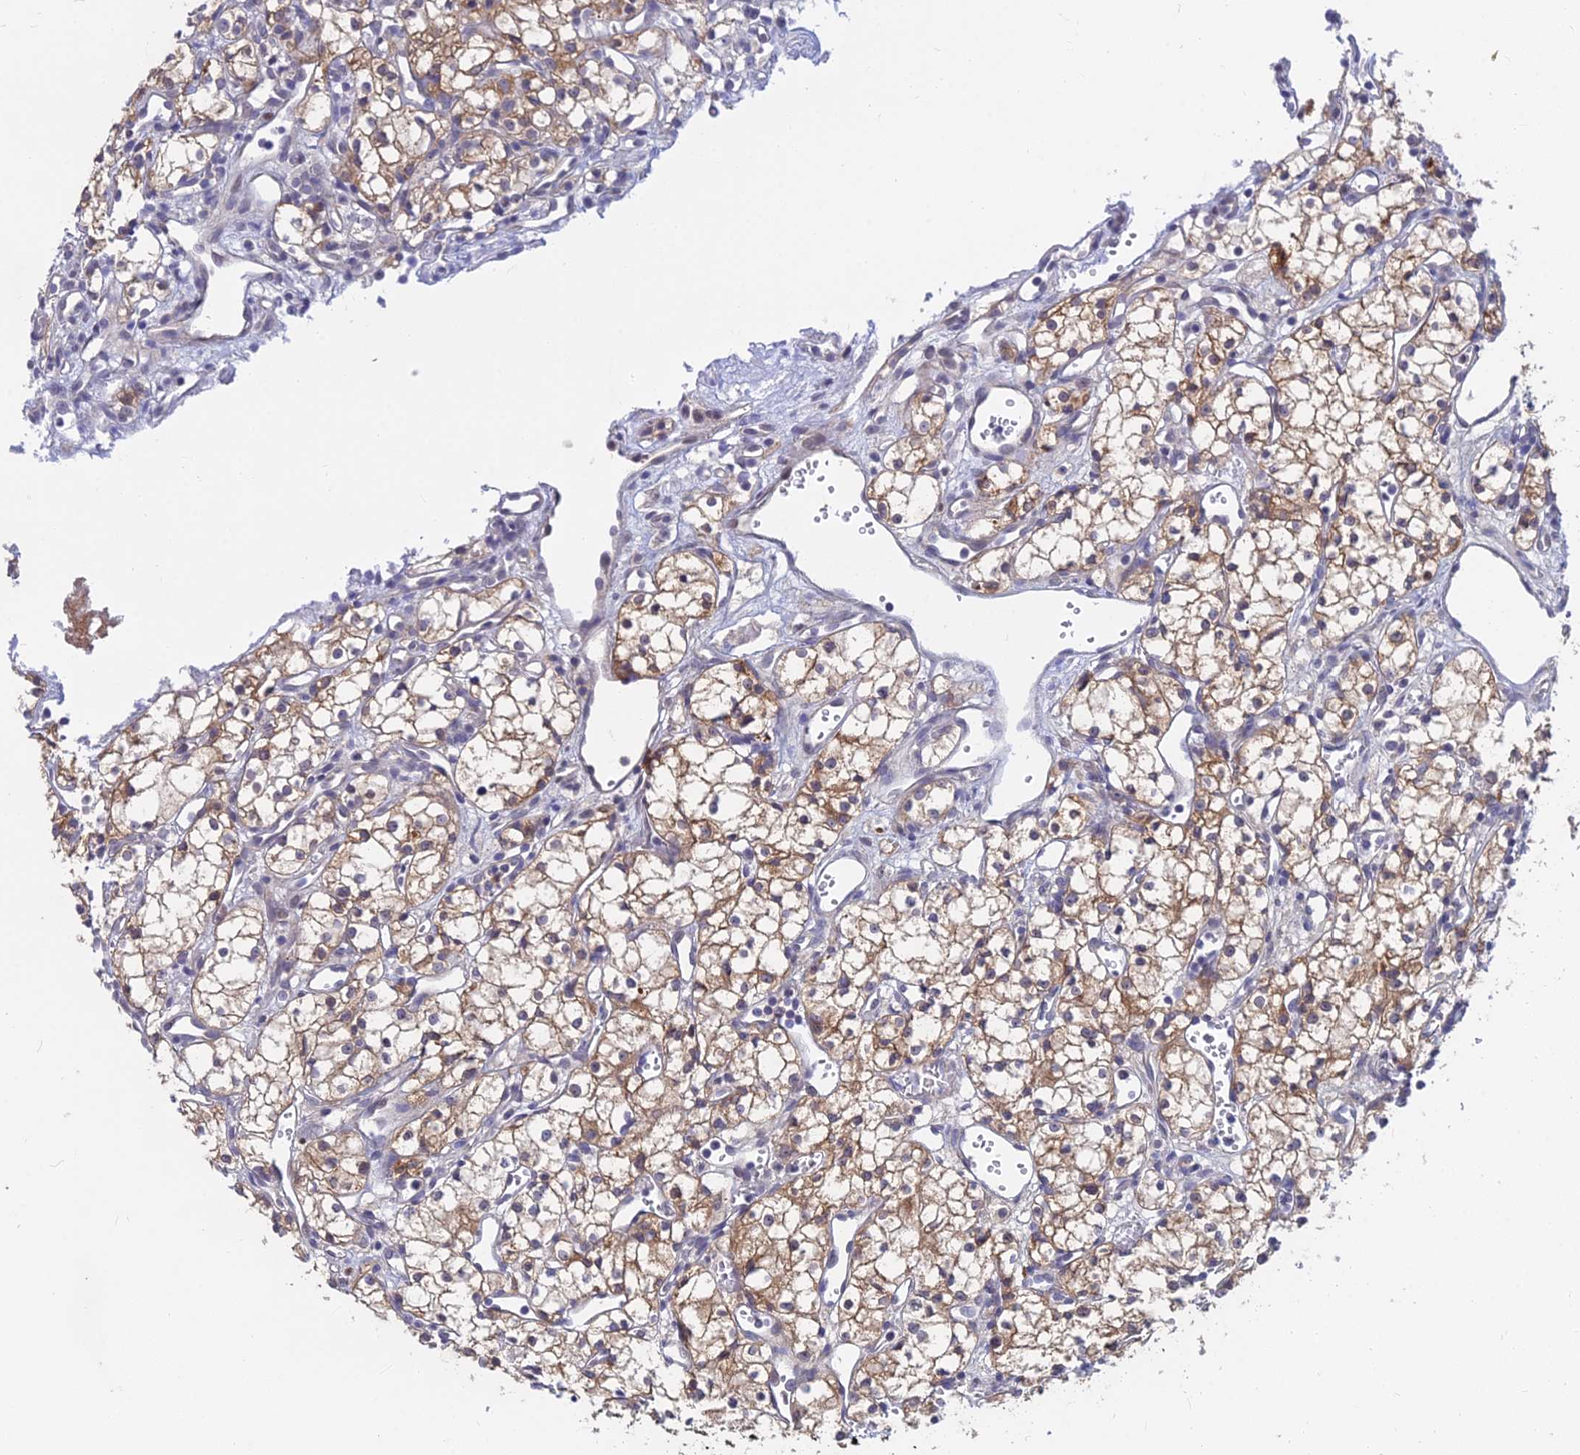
{"staining": {"intensity": "moderate", "quantity": ">75%", "location": "cytoplasmic/membranous"}, "tissue": "renal cancer", "cell_type": "Tumor cells", "image_type": "cancer", "snomed": [{"axis": "morphology", "description": "Adenocarcinoma, NOS"}, {"axis": "topography", "description": "Kidney"}], "caption": "Moderate cytoplasmic/membranous protein positivity is appreciated in approximately >75% of tumor cells in renal adenocarcinoma. The protein is stained brown, and the nuclei are stained in blue (DAB IHC with brightfield microscopy, high magnification).", "gene": "B3GALT4", "patient": {"sex": "male", "age": 59}}